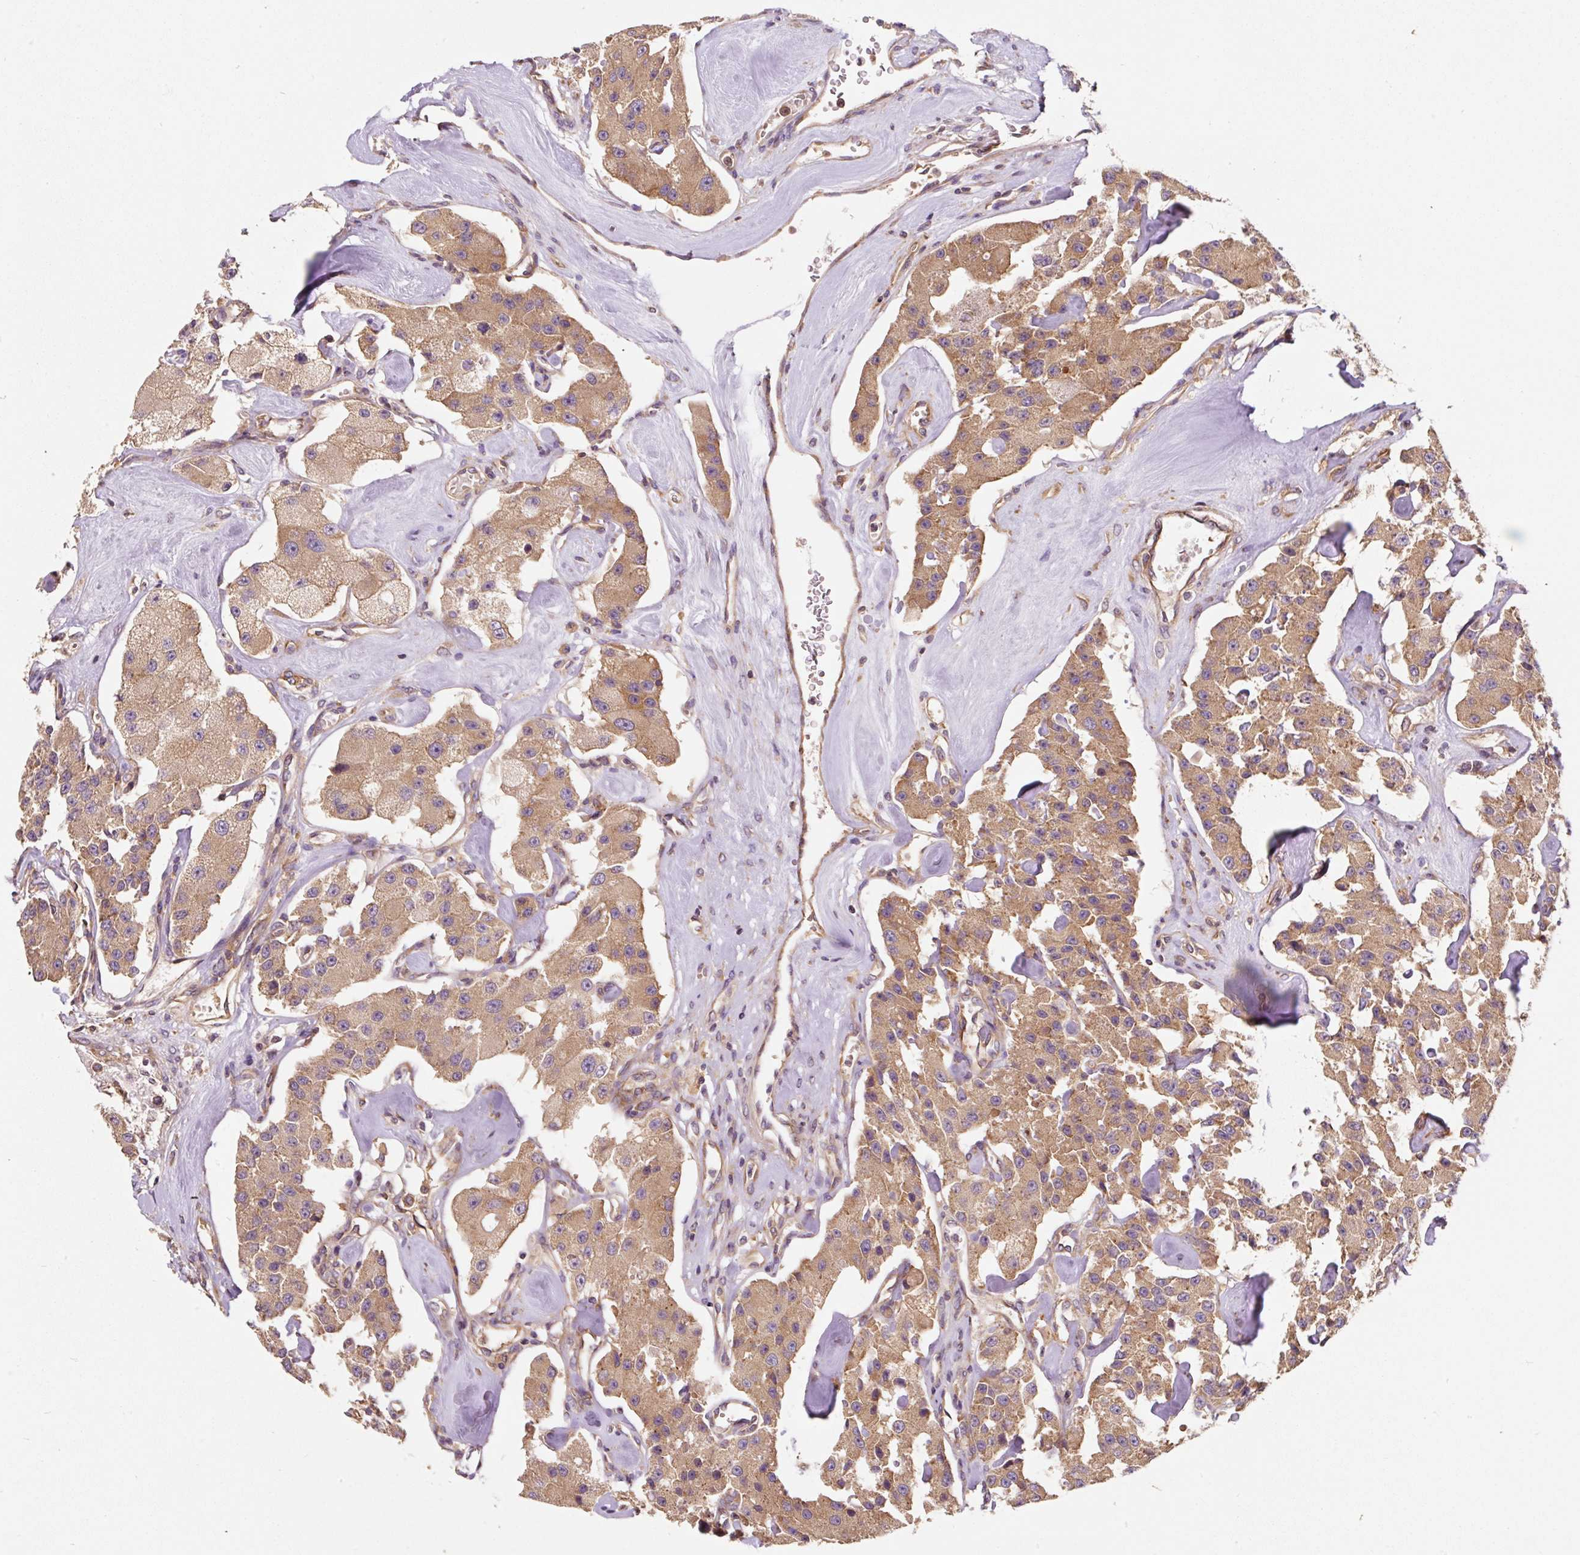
{"staining": {"intensity": "moderate", "quantity": ">75%", "location": "cytoplasmic/membranous"}, "tissue": "carcinoid", "cell_type": "Tumor cells", "image_type": "cancer", "snomed": [{"axis": "morphology", "description": "Carcinoid, malignant, NOS"}, {"axis": "topography", "description": "Pancreas"}], "caption": "Immunohistochemistry (IHC) (DAB (3,3'-diaminobenzidine)) staining of carcinoid exhibits moderate cytoplasmic/membranous protein positivity in about >75% of tumor cells.", "gene": "EIF2S2", "patient": {"sex": "male", "age": 41}}